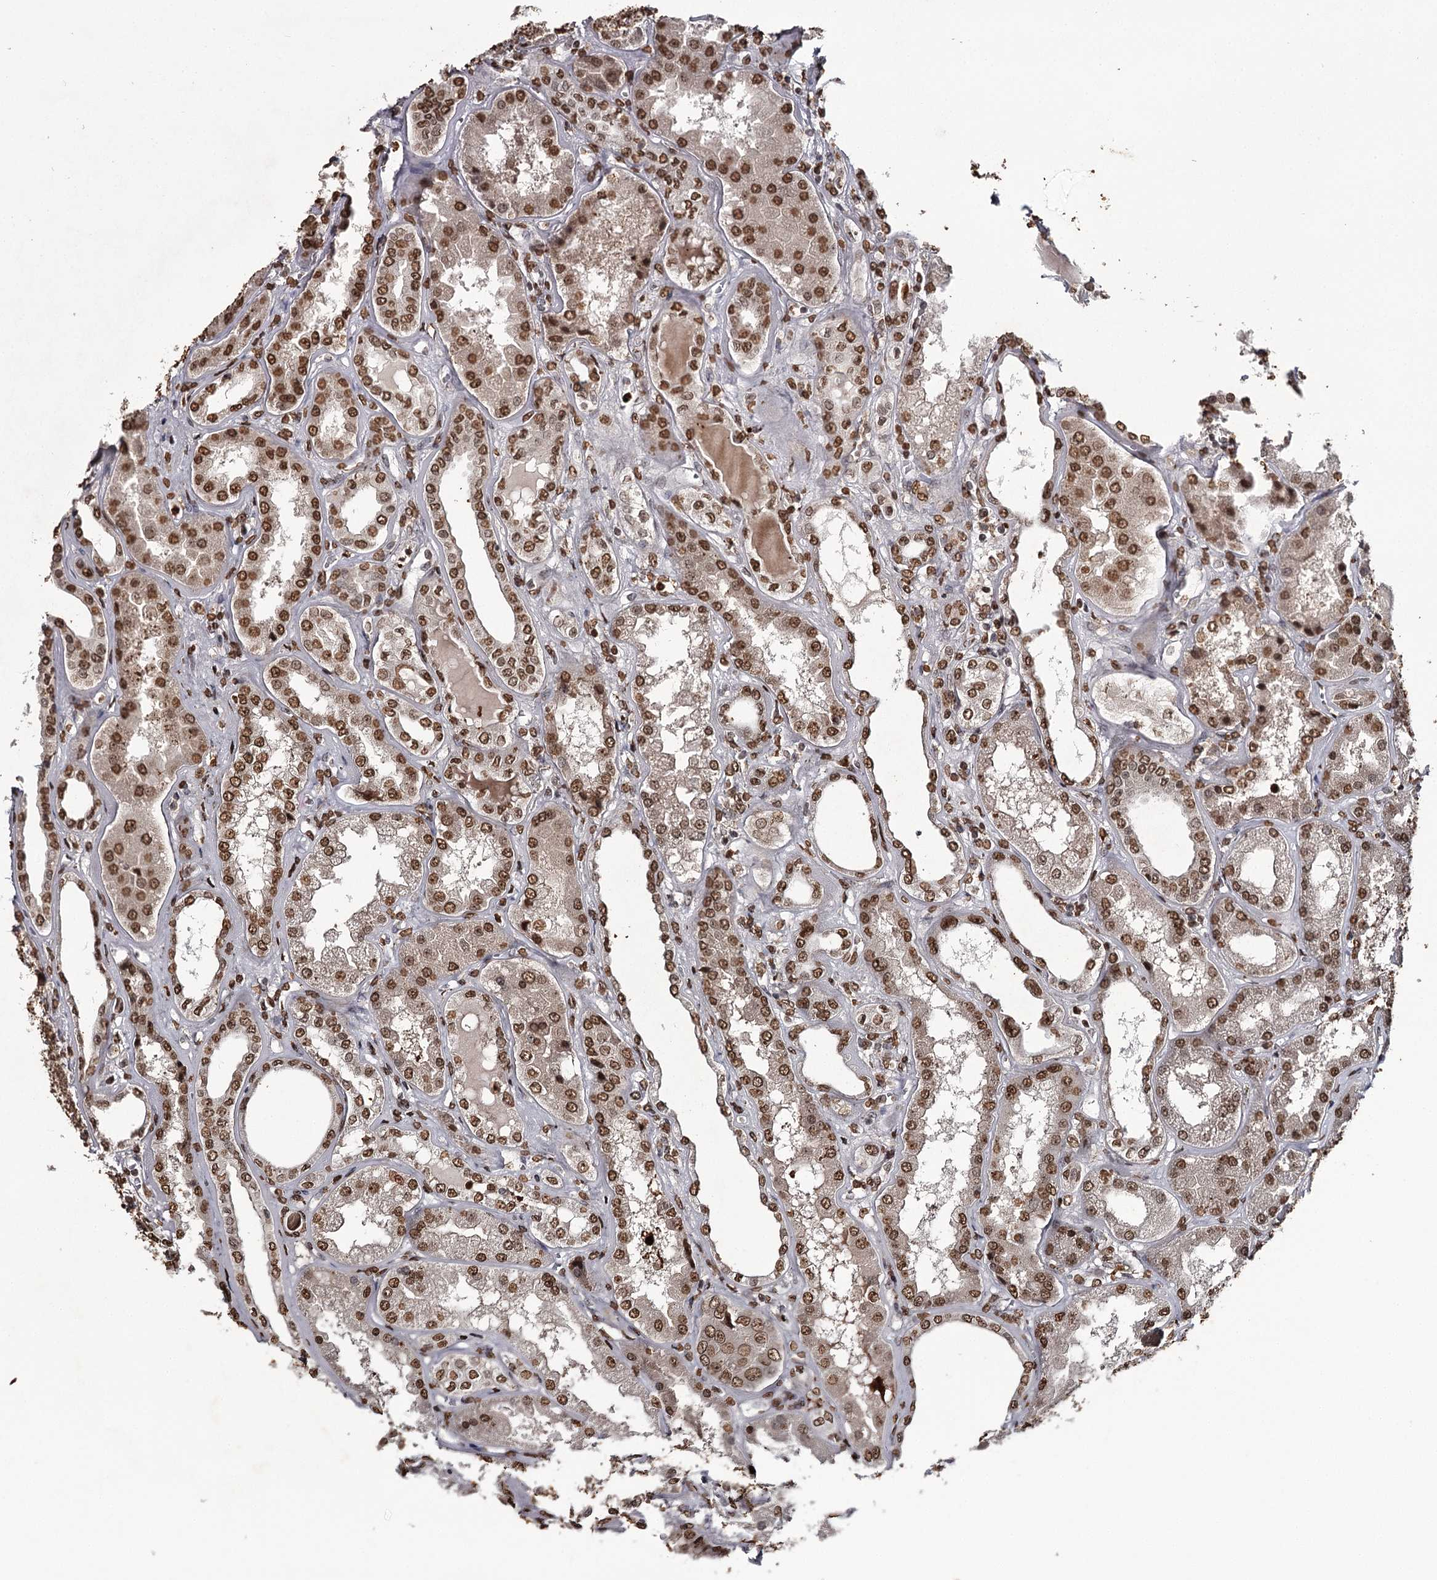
{"staining": {"intensity": "moderate", "quantity": ">75%", "location": "nuclear"}, "tissue": "kidney", "cell_type": "Cells in glomeruli", "image_type": "normal", "snomed": [{"axis": "morphology", "description": "Normal tissue, NOS"}, {"axis": "topography", "description": "Kidney"}], "caption": "Moderate nuclear positivity is appreciated in about >75% of cells in glomeruli in unremarkable kidney.", "gene": "THYN1", "patient": {"sex": "female", "age": 56}}